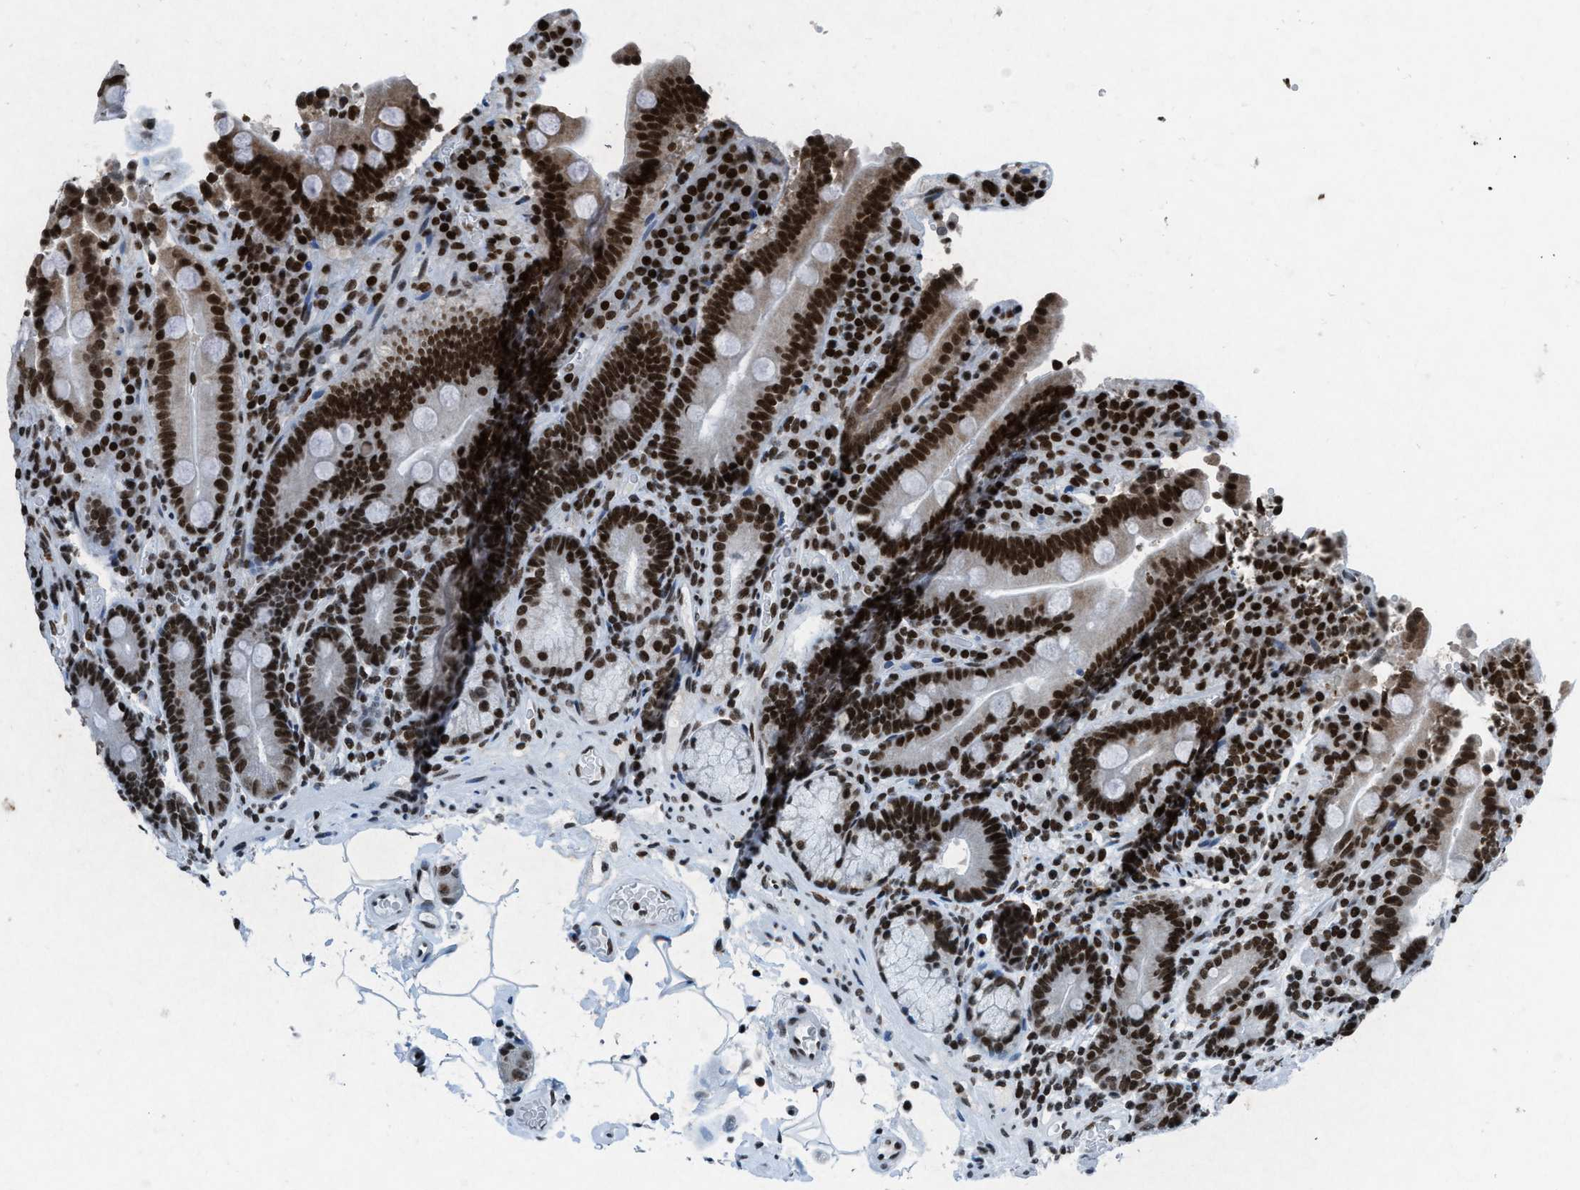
{"staining": {"intensity": "strong", "quantity": ">75%", "location": "nuclear"}, "tissue": "duodenum", "cell_type": "Glandular cells", "image_type": "normal", "snomed": [{"axis": "morphology", "description": "Normal tissue, NOS"}, {"axis": "topography", "description": "Small intestine, NOS"}], "caption": "High-power microscopy captured an immunohistochemistry micrograph of unremarkable duodenum, revealing strong nuclear positivity in about >75% of glandular cells.", "gene": "NXF1", "patient": {"sex": "female", "age": 71}}